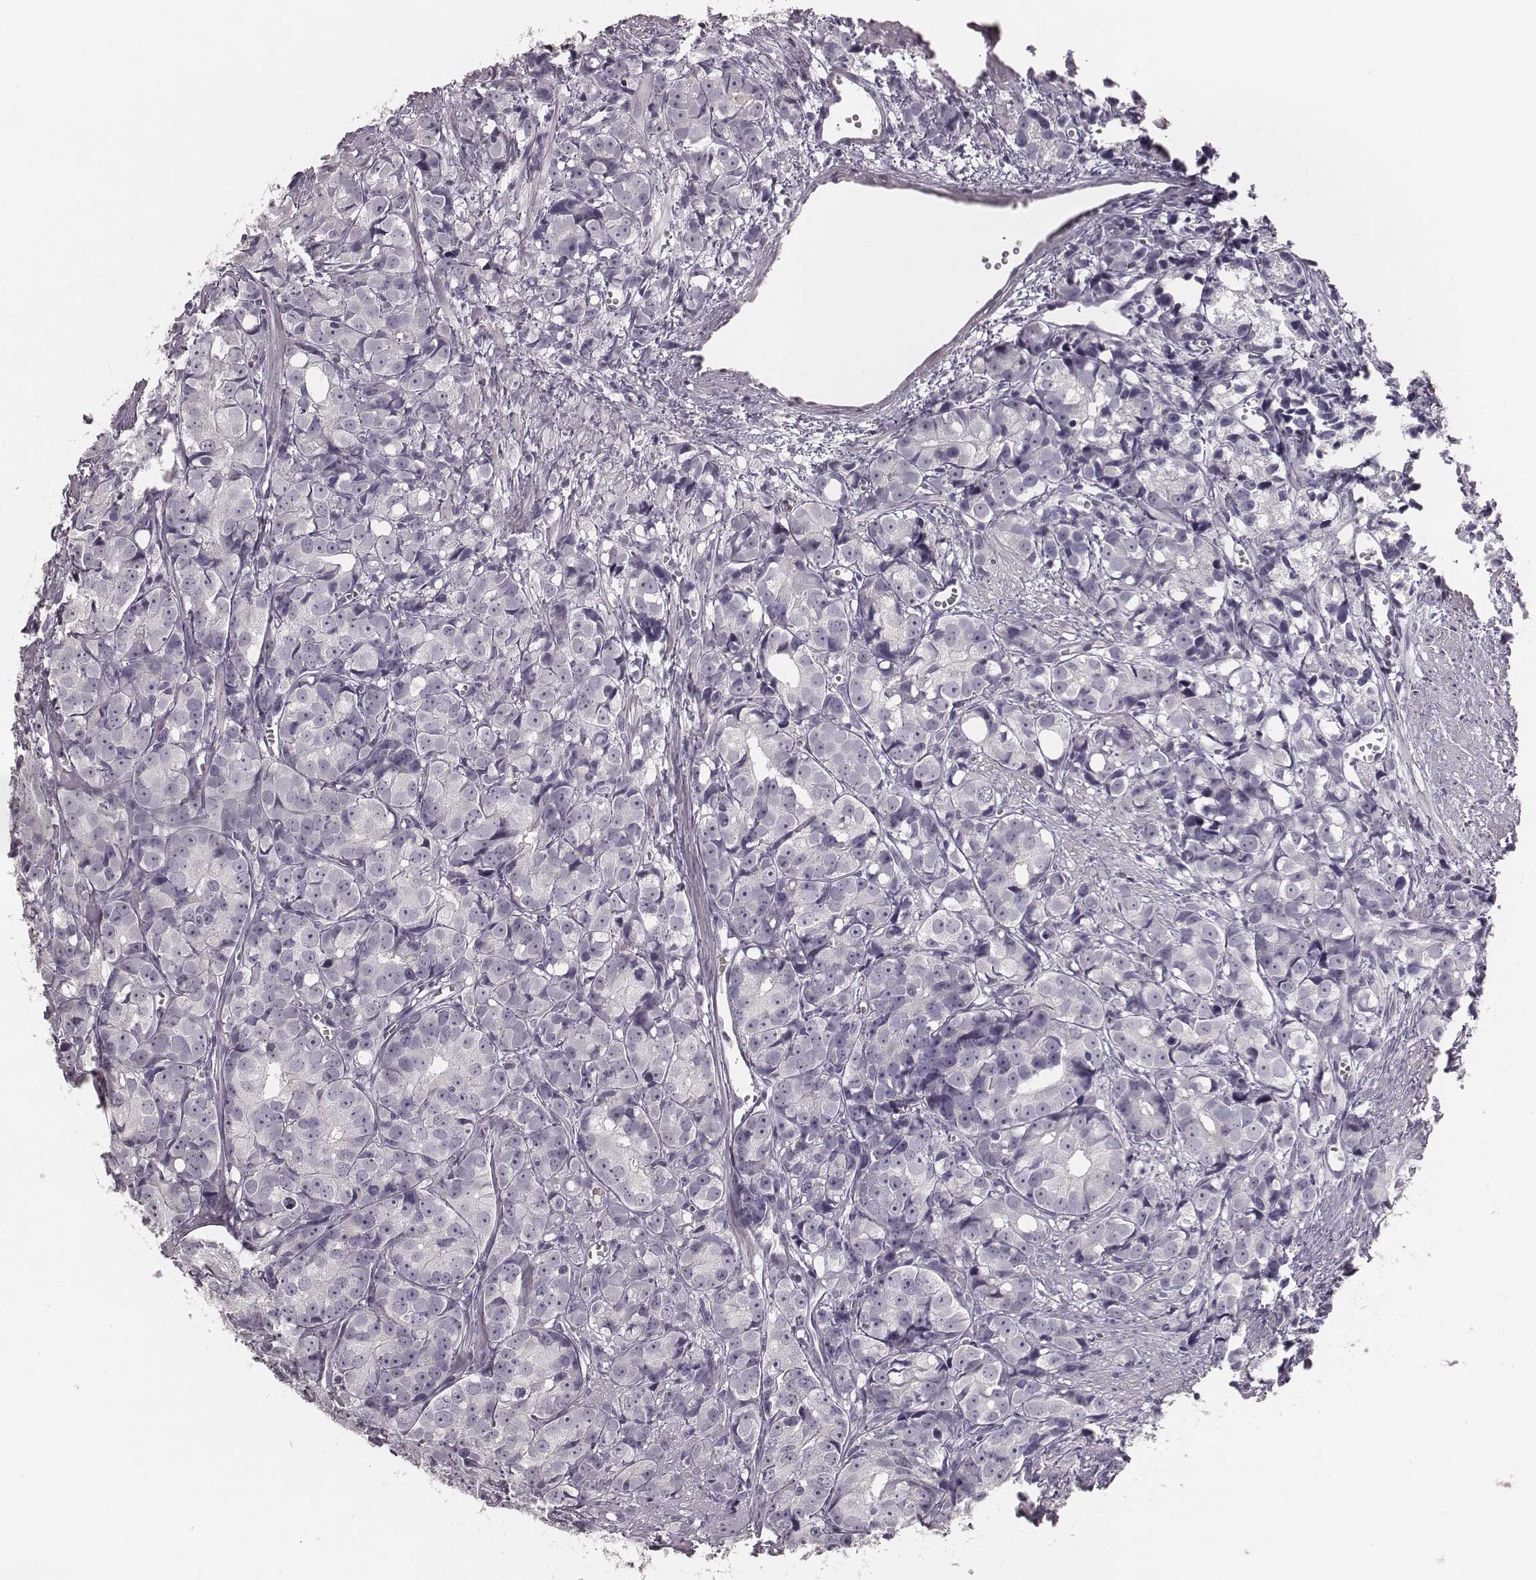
{"staining": {"intensity": "negative", "quantity": "none", "location": "none"}, "tissue": "prostate cancer", "cell_type": "Tumor cells", "image_type": "cancer", "snomed": [{"axis": "morphology", "description": "Adenocarcinoma, High grade"}, {"axis": "topography", "description": "Prostate"}], "caption": "Tumor cells are negative for brown protein staining in adenocarcinoma (high-grade) (prostate).", "gene": "CSHL1", "patient": {"sex": "male", "age": 77}}